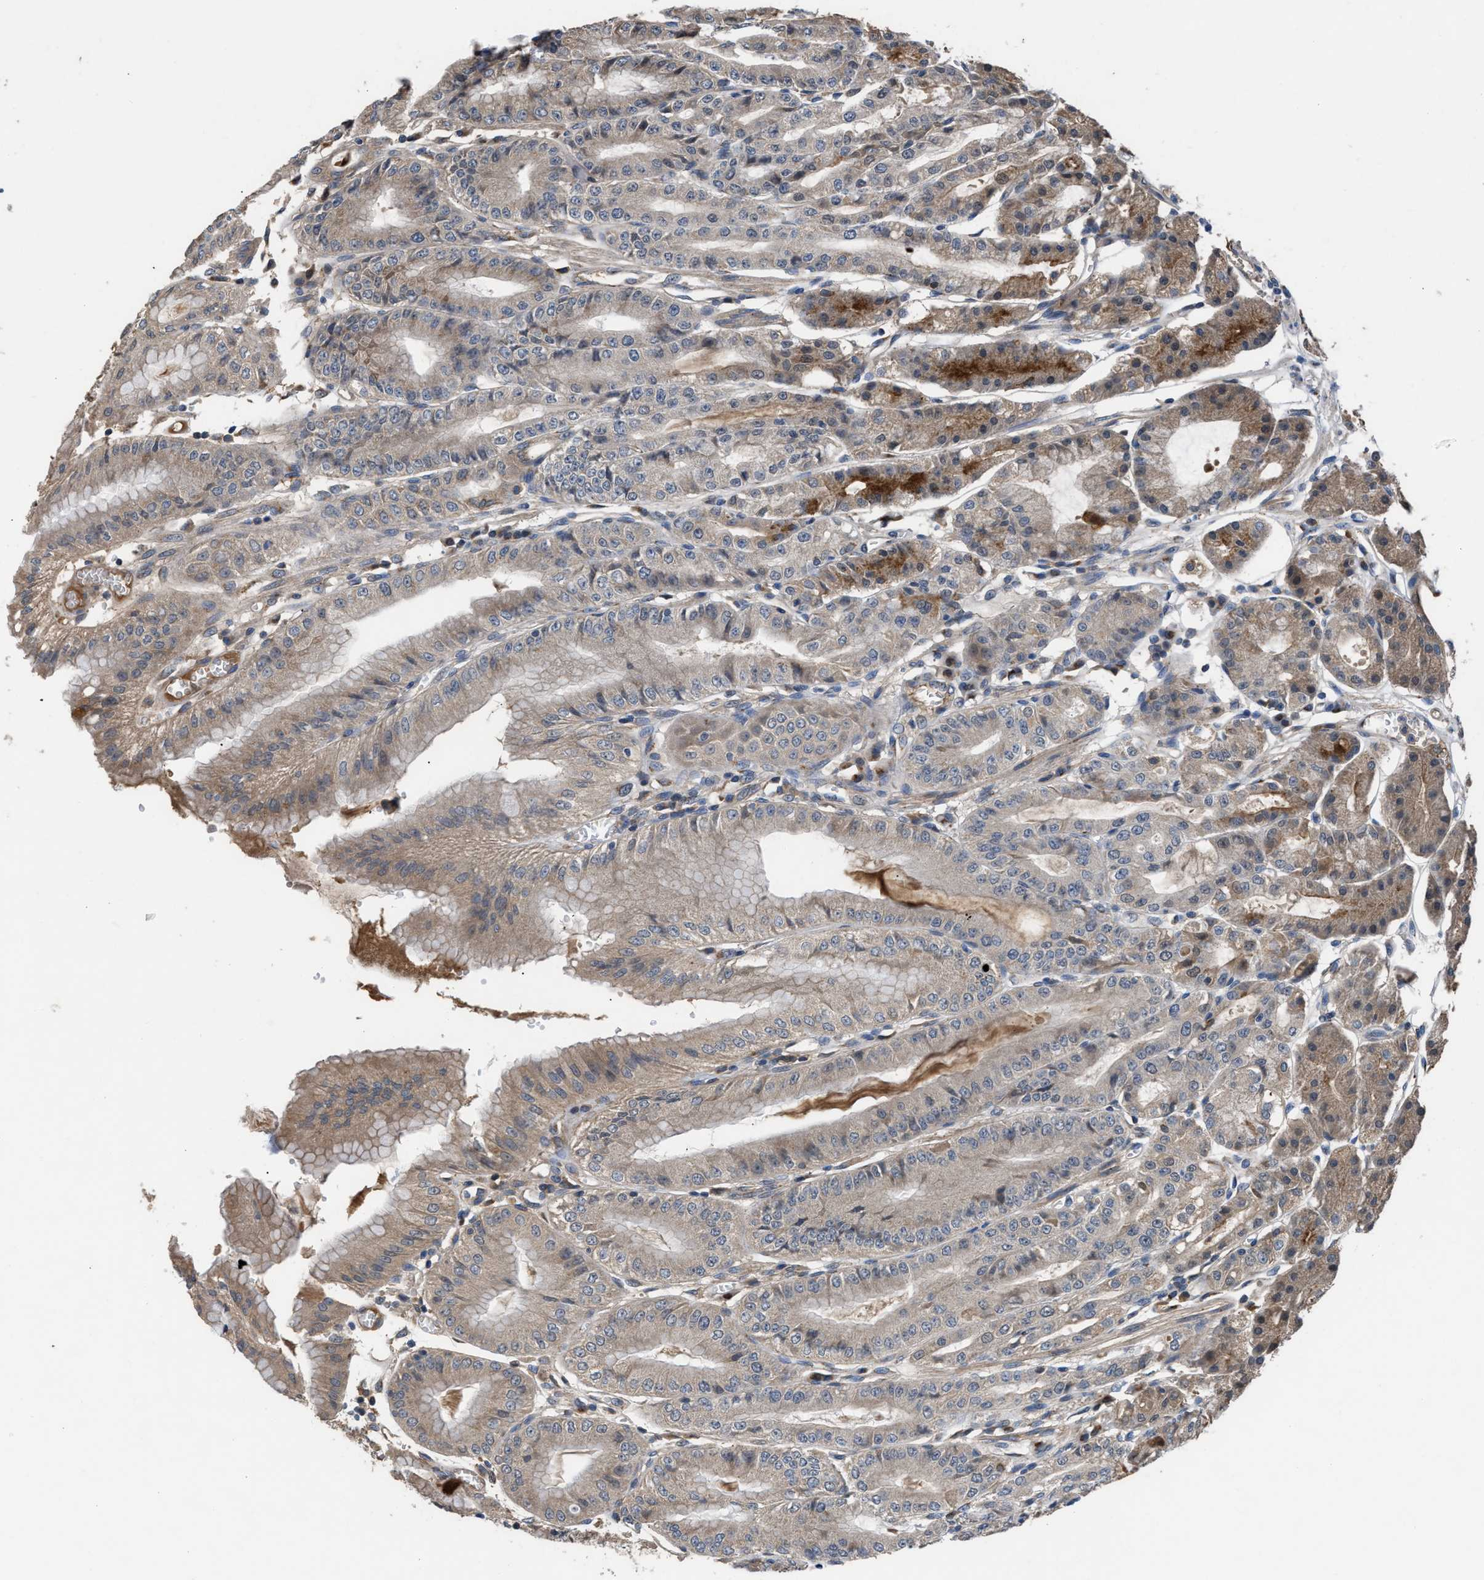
{"staining": {"intensity": "moderate", "quantity": "25%-75%", "location": "cytoplasmic/membranous"}, "tissue": "stomach", "cell_type": "Glandular cells", "image_type": "normal", "snomed": [{"axis": "morphology", "description": "Normal tissue, NOS"}, {"axis": "topography", "description": "Stomach, lower"}], "caption": "Protein expression by immunohistochemistry (IHC) exhibits moderate cytoplasmic/membranous expression in about 25%-75% of glandular cells in unremarkable stomach.", "gene": "SIK2", "patient": {"sex": "male", "age": 71}}